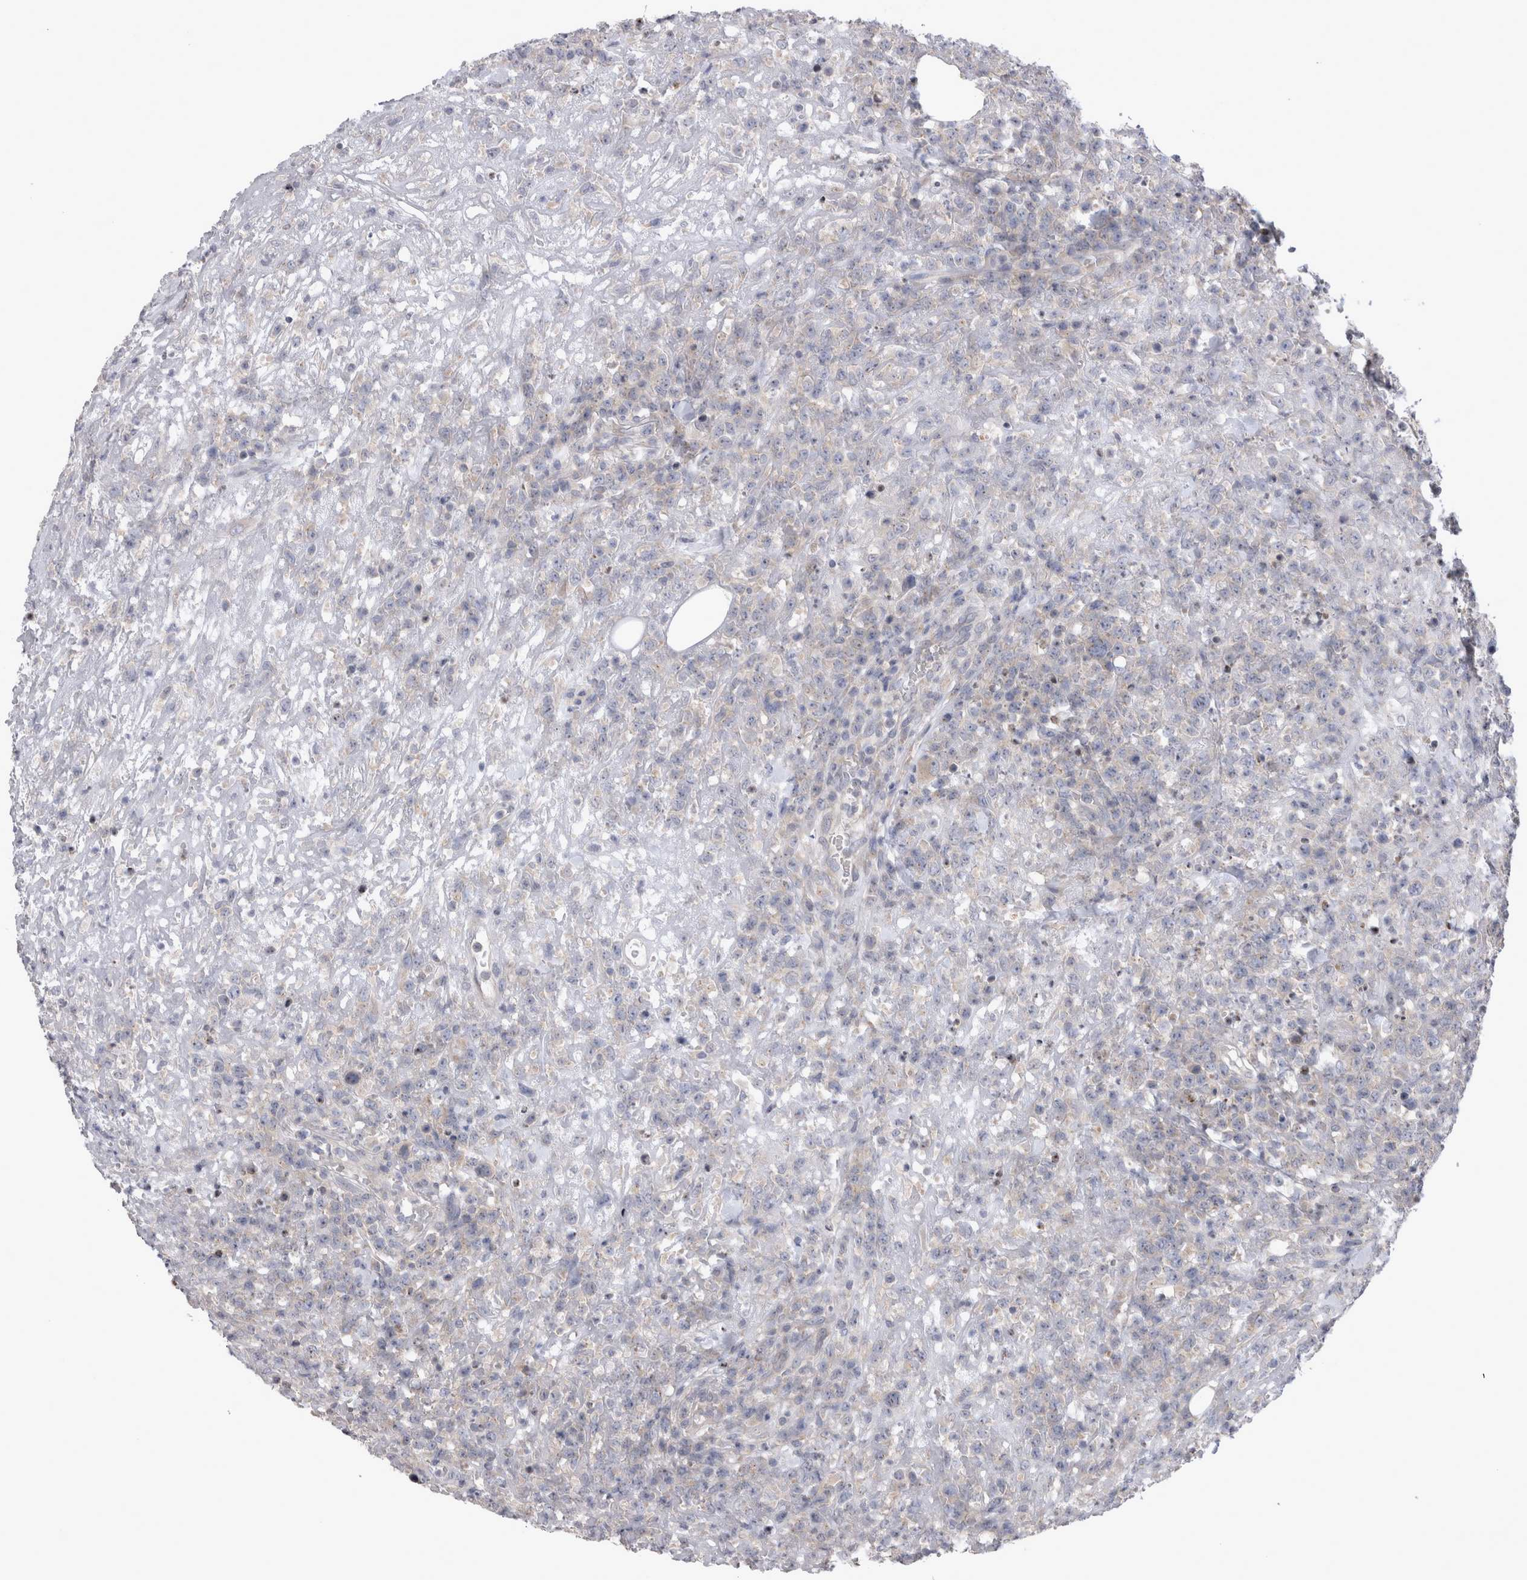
{"staining": {"intensity": "negative", "quantity": "none", "location": "none"}, "tissue": "lymphoma", "cell_type": "Tumor cells", "image_type": "cancer", "snomed": [{"axis": "morphology", "description": "Malignant lymphoma, non-Hodgkin's type, High grade"}, {"axis": "topography", "description": "Colon"}], "caption": "Tumor cells show no significant protein staining in lymphoma. Nuclei are stained in blue.", "gene": "LRRC40", "patient": {"sex": "female", "age": 53}}